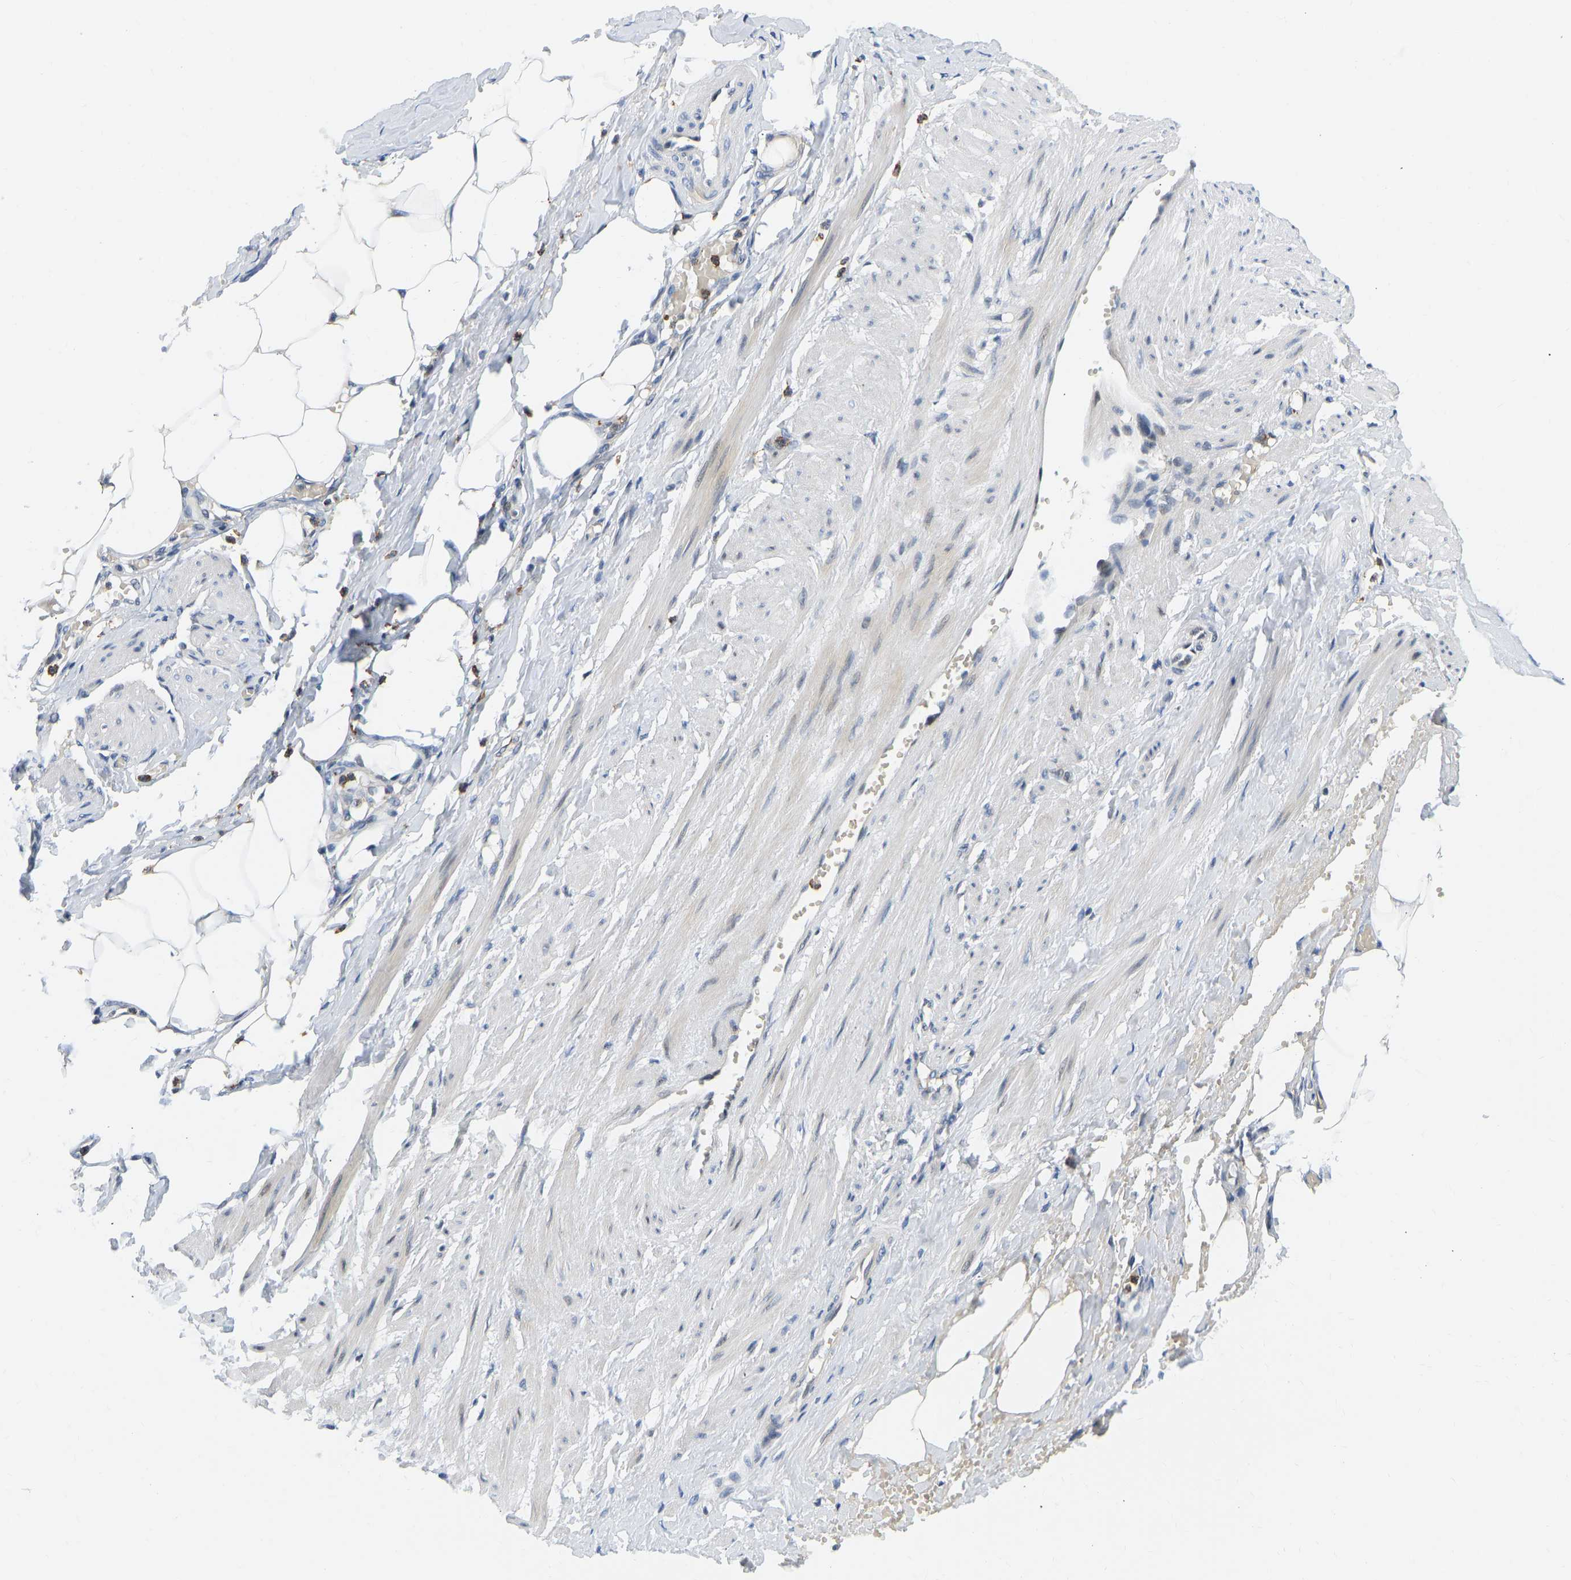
{"staining": {"intensity": "negative", "quantity": "none", "location": "none"}, "tissue": "adipose tissue", "cell_type": "Adipocytes", "image_type": "normal", "snomed": [{"axis": "morphology", "description": "Normal tissue, NOS"}, {"axis": "topography", "description": "Soft tissue"}, {"axis": "topography", "description": "Vascular tissue"}], "caption": "Protein analysis of unremarkable adipose tissue reveals no significant staining in adipocytes.", "gene": "HDAC5", "patient": {"sex": "female", "age": 35}}